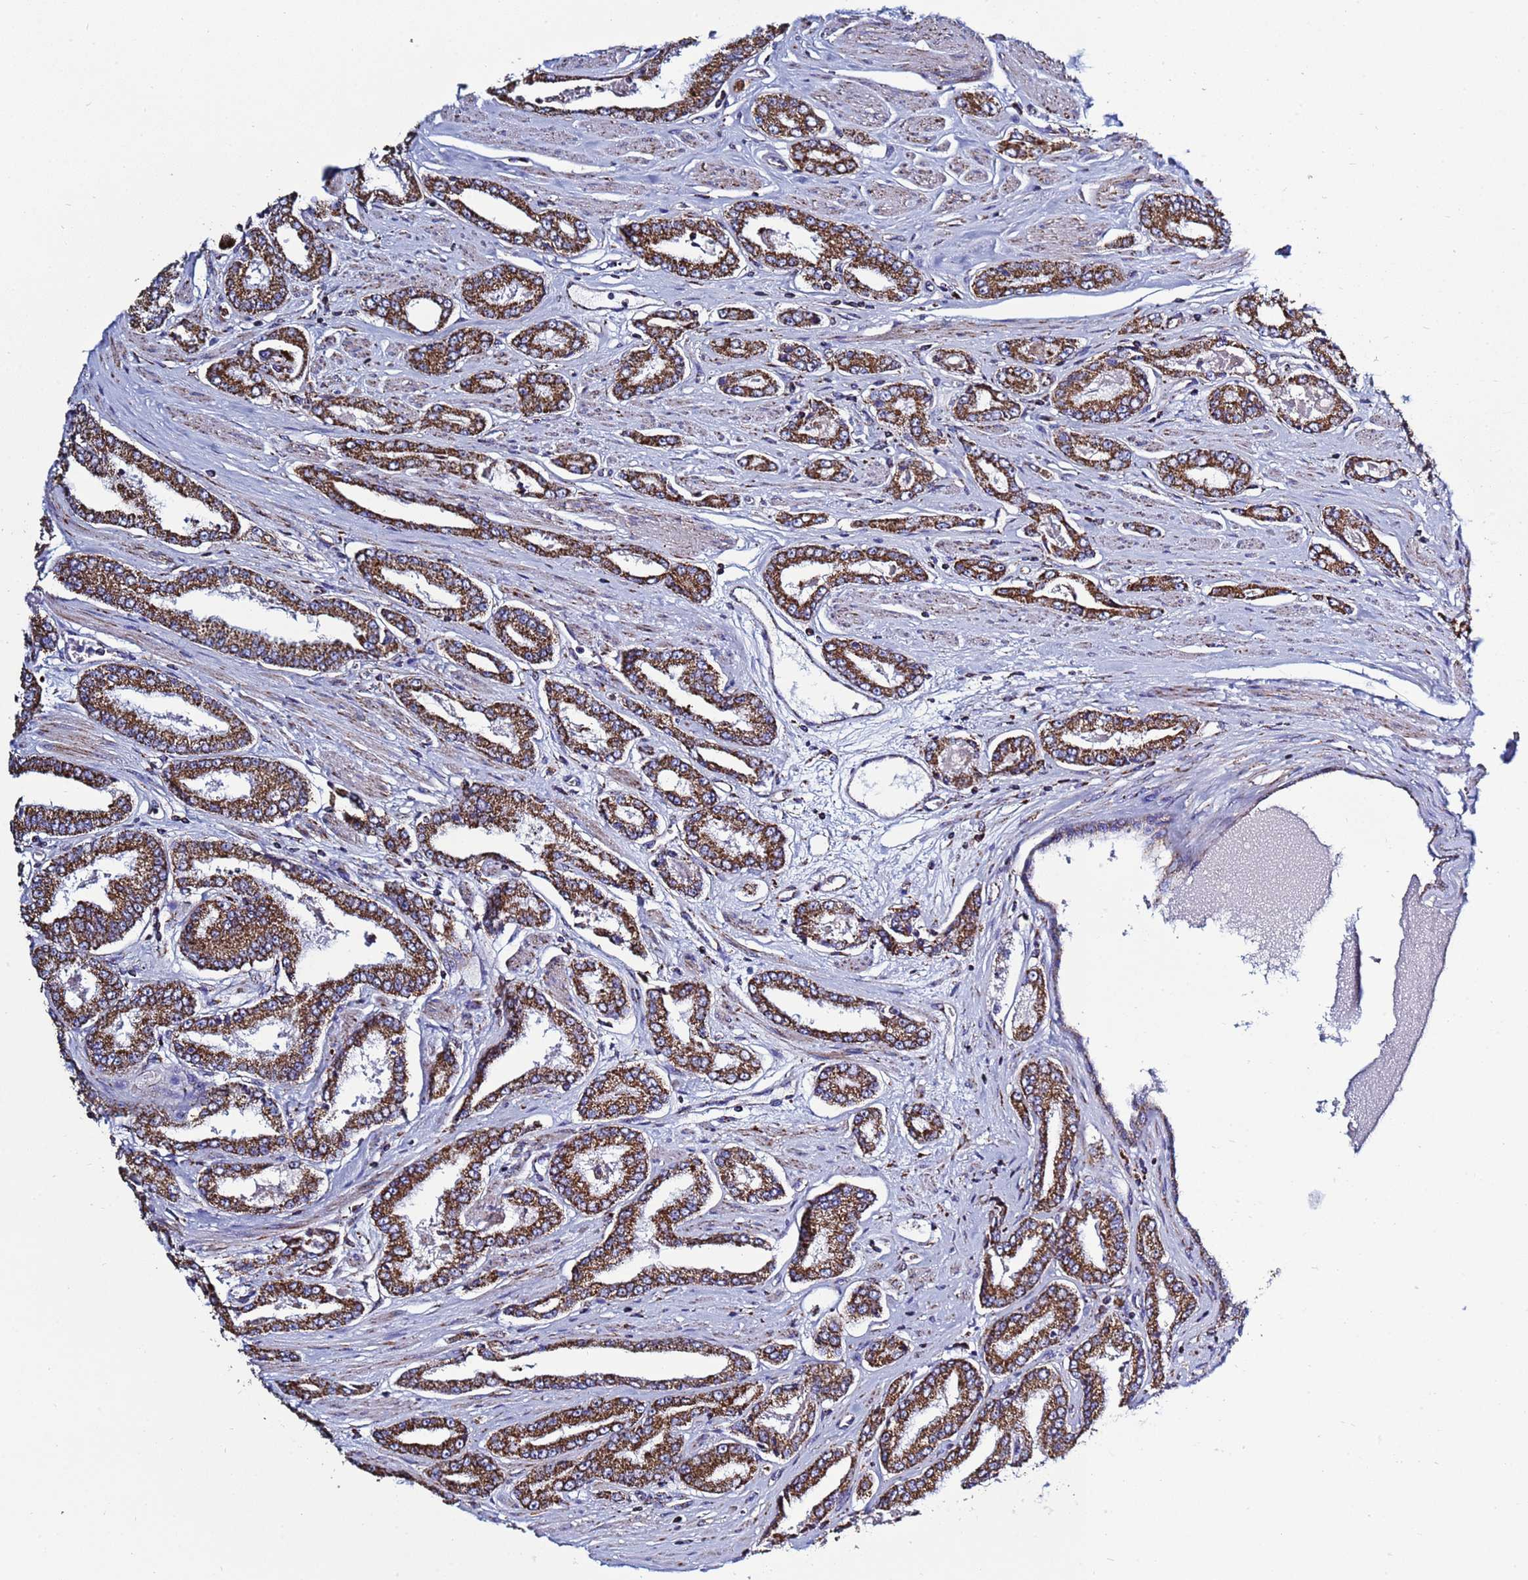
{"staining": {"intensity": "strong", "quantity": ">75%", "location": "cytoplasmic/membranous"}, "tissue": "prostate cancer", "cell_type": "Tumor cells", "image_type": "cancer", "snomed": [{"axis": "morphology", "description": "Adenocarcinoma, High grade"}, {"axis": "topography", "description": "Prostate"}], "caption": "The micrograph displays immunohistochemical staining of prostate cancer. There is strong cytoplasmic/membranous staining is present in about >75% of tumor cells.", "gene": "COQ4", "patient": {"sex": "male", "age": 74}}